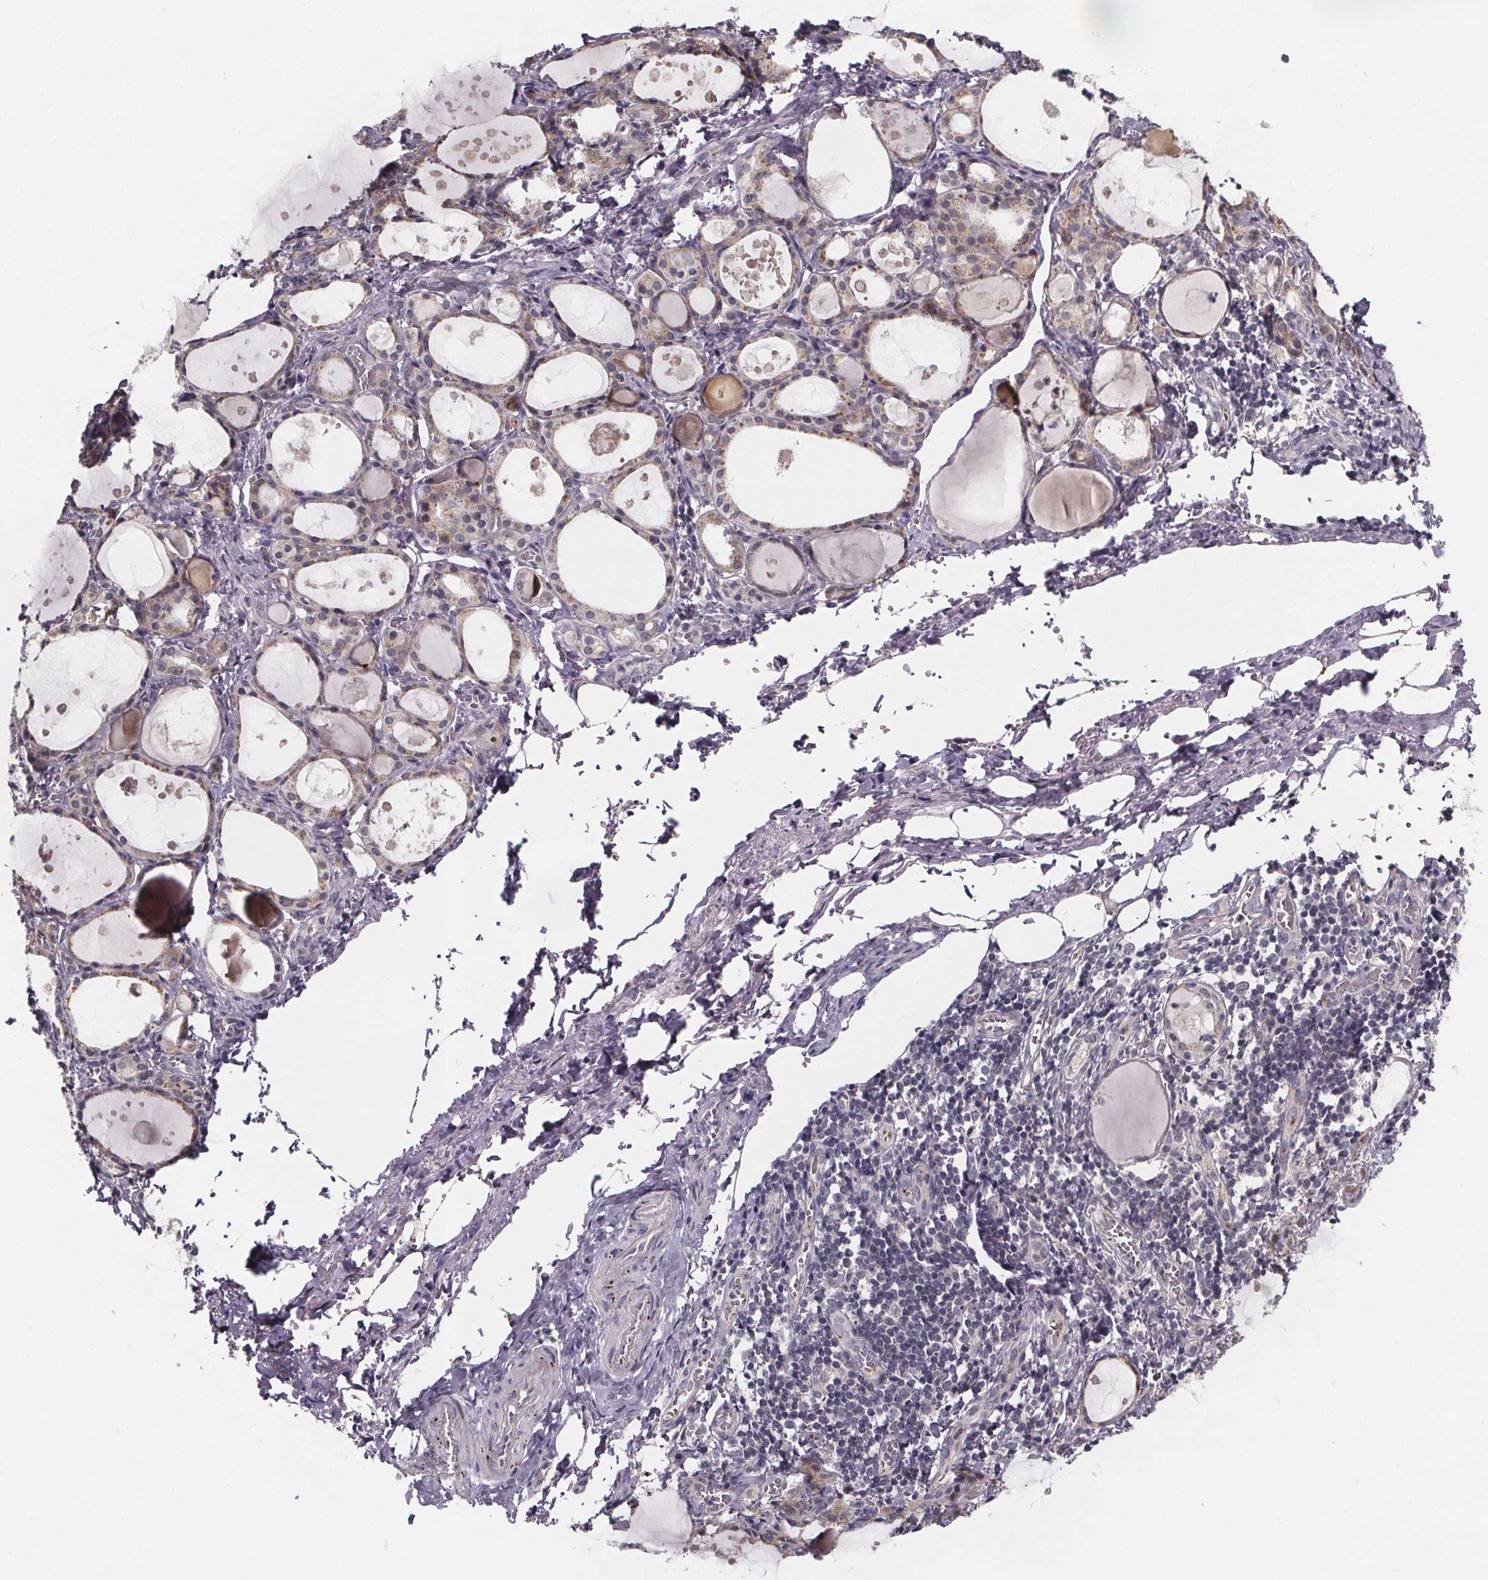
{"staining": {"intensity": "moderate", "quantity": "<25%", "location": "cytoplasmic/membranous"}, "tissue": "thyroid gland", "cell_type": "Glandular cells", "image_type": "normal", "snomed": [{"axis": "morphology", "description": "Normal tissue, NOS"}, {"axis": "topography", "description": "Thyroid gland"}], "caption": "The histopathology image displays immunohistochemical staining of normal thyroid gland. There is moderate cytoplasmic/membranous staining is seen in about <25% of glandular cells.", "gene": "NDST1", "patient": {"sex": "male", "age": 68}}